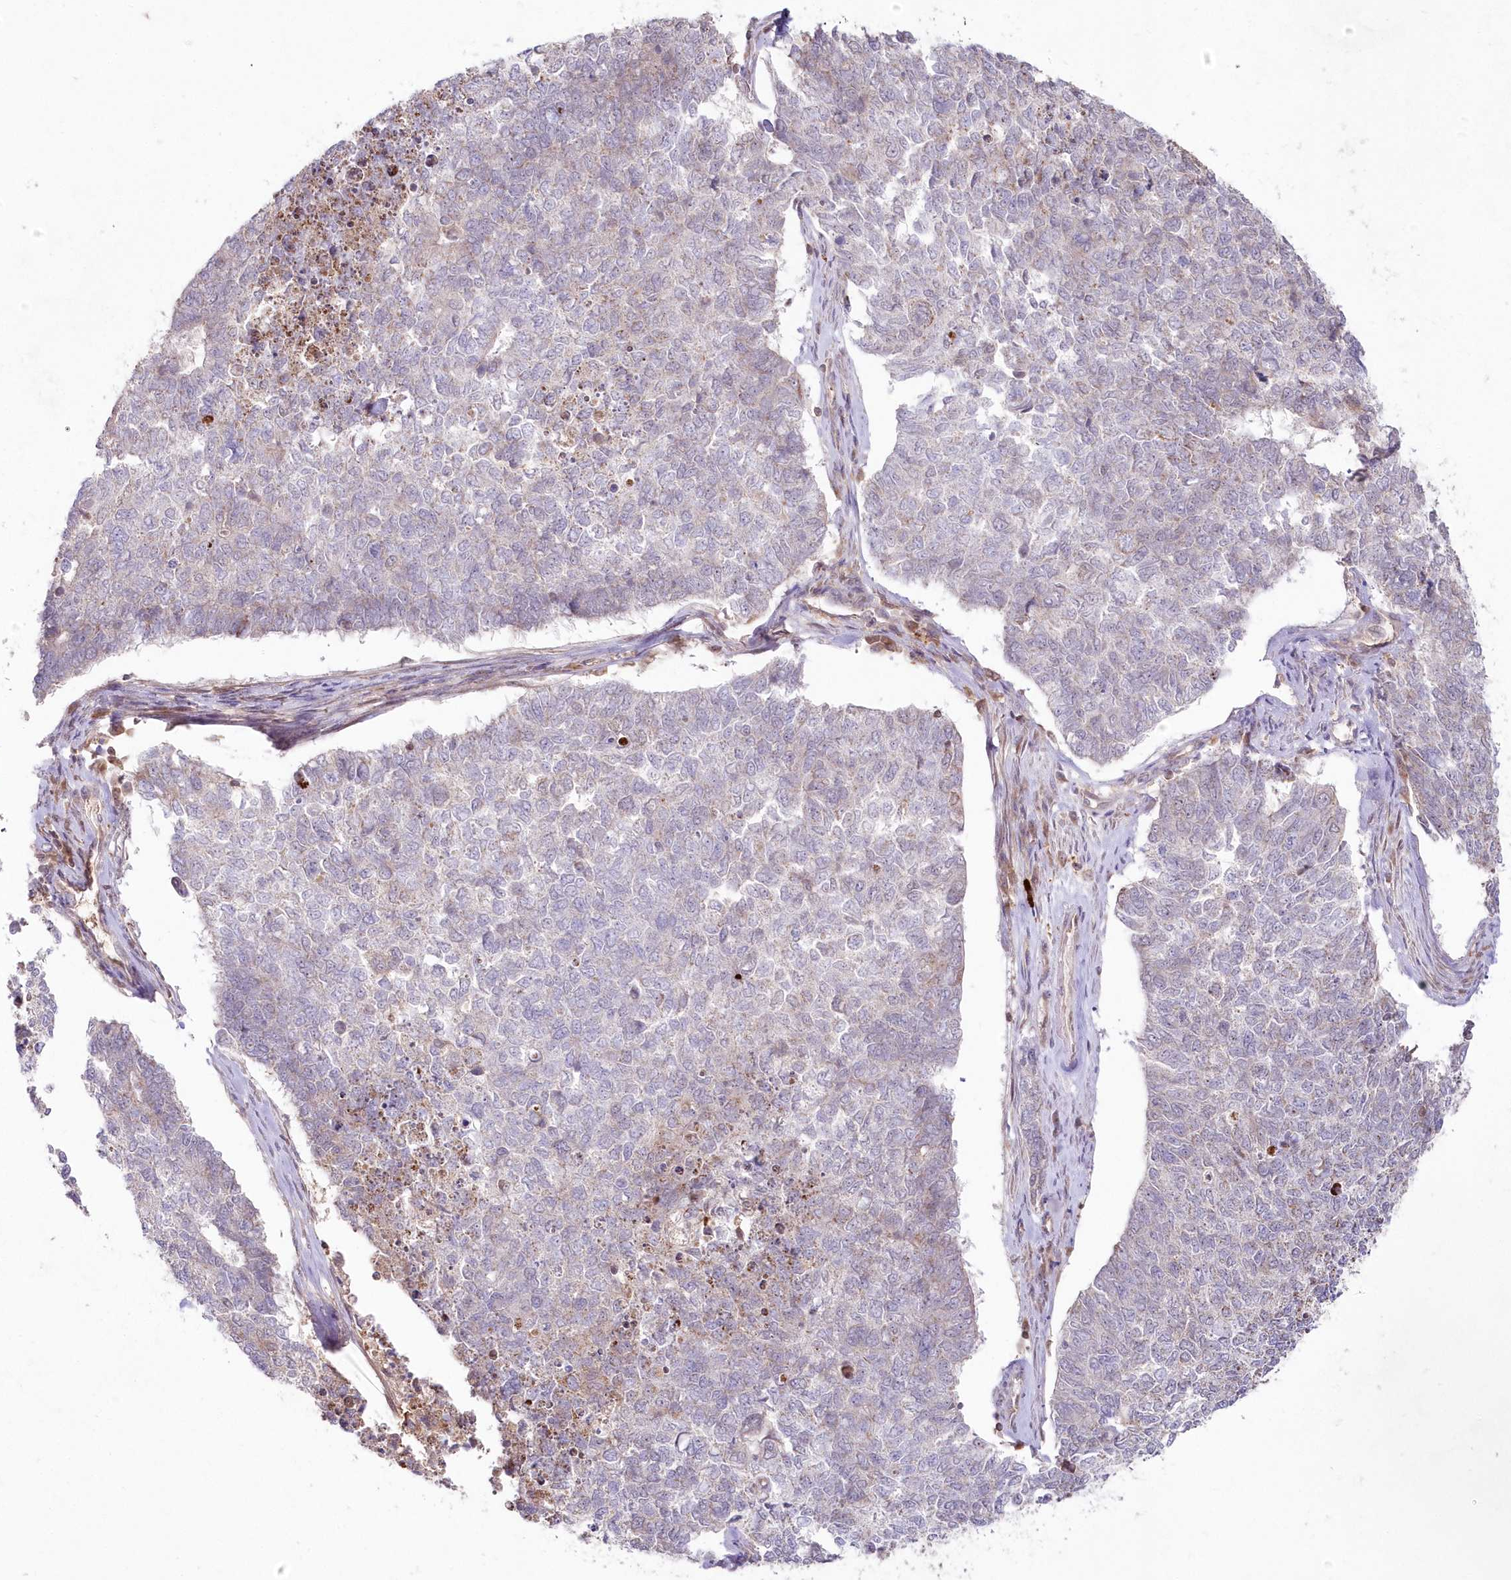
{"staining": {"intensity": "negative", "quantity": "none", "location": "none"}, "tissue": "cervical cancer", "cell_type": "Tumor cells", "image_type": "cancer", "snomed": [{"axis": "morphology", "description": "Squamous cell carcinoma, NOS"}, {"axis": "topography", "description": "Cervix"}], "caption": "The histopathology image demonstrates no significant positivity in tumor cells of cervical squamous cell carcinoma. The staining is performed using DAB brown chromogen with nuclei counter-stained in using hematoxylin.", "gene": "IMPA1", "patient": {"sex": "female", "age": 63}}